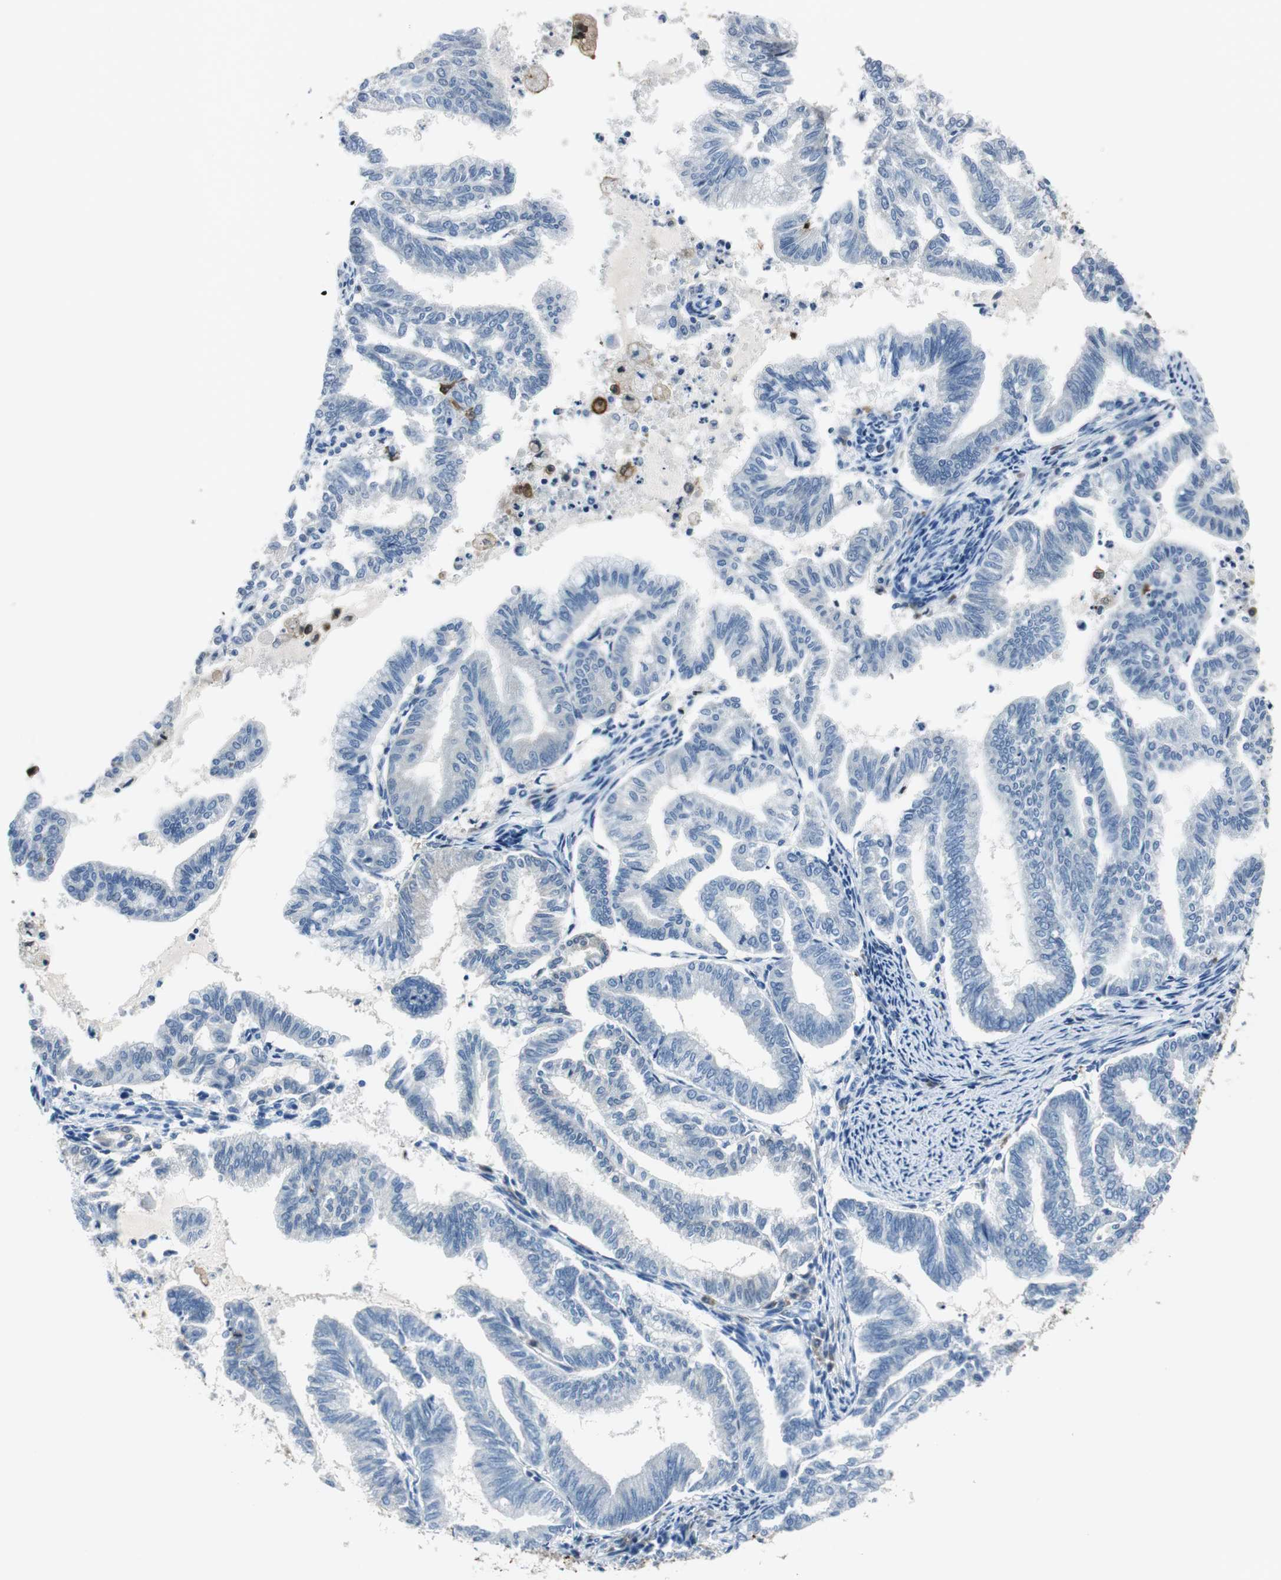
{"staining": {"intensity": "negative", "quantity": "none", "location": "none"}, "tissue": "endometrial cancer", "cell_type": "Tumor cells", "image_type": "cancer", "snomed": [{"axis": "morphology", "description": "Adenocarcinoma, NOS"}, {"axis": "topography", "description": "Endometrium"}], "caption": "IHC of human endometrial cancer shows no staining in tumor cells.", "gene": "FBP1", "patient": {"sex": "female", "age": 79}}